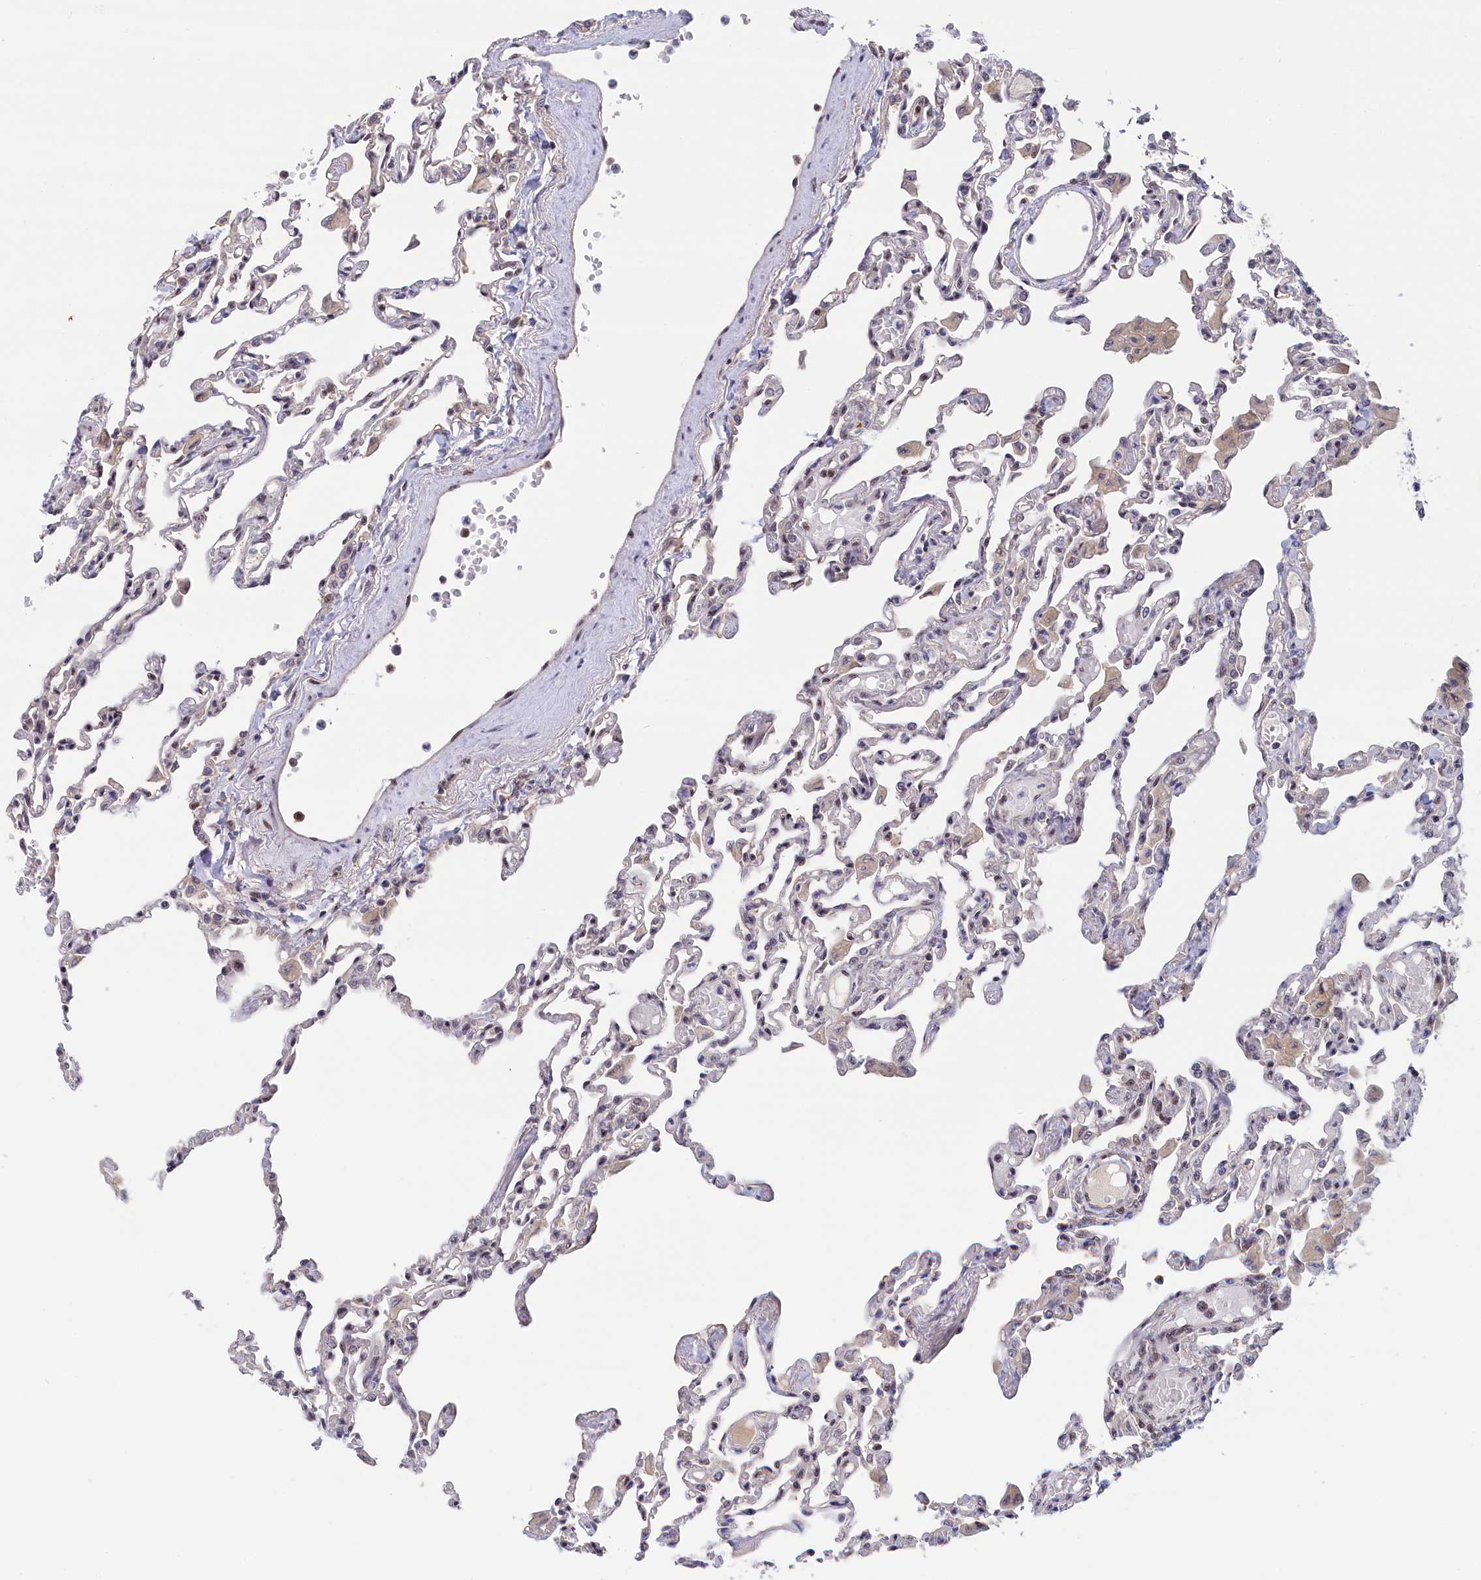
{"staining": {"intensity": "moderate", "quantity": "25%-75%", "location": "nuclear"}, "tissue": "lung", "cell_type": "Alveolar cells", "image_type": "normal", "snomed": [{"axis": "morphology", "description": "Normal tissue, NOS"}, {"axis": "topography", "description": "Bronchus"}, {"axis": "topography", "description": "Lung"}], "caption": "Lung stained with IHC exhibits moderate nuclear positivity in about 25%-75% of alveolar cells. (brown staining indicates protein expression, while blue staining denotes nuclei).", "gene": "TAB1", "patient": {"sex": "female", "age": 49}}